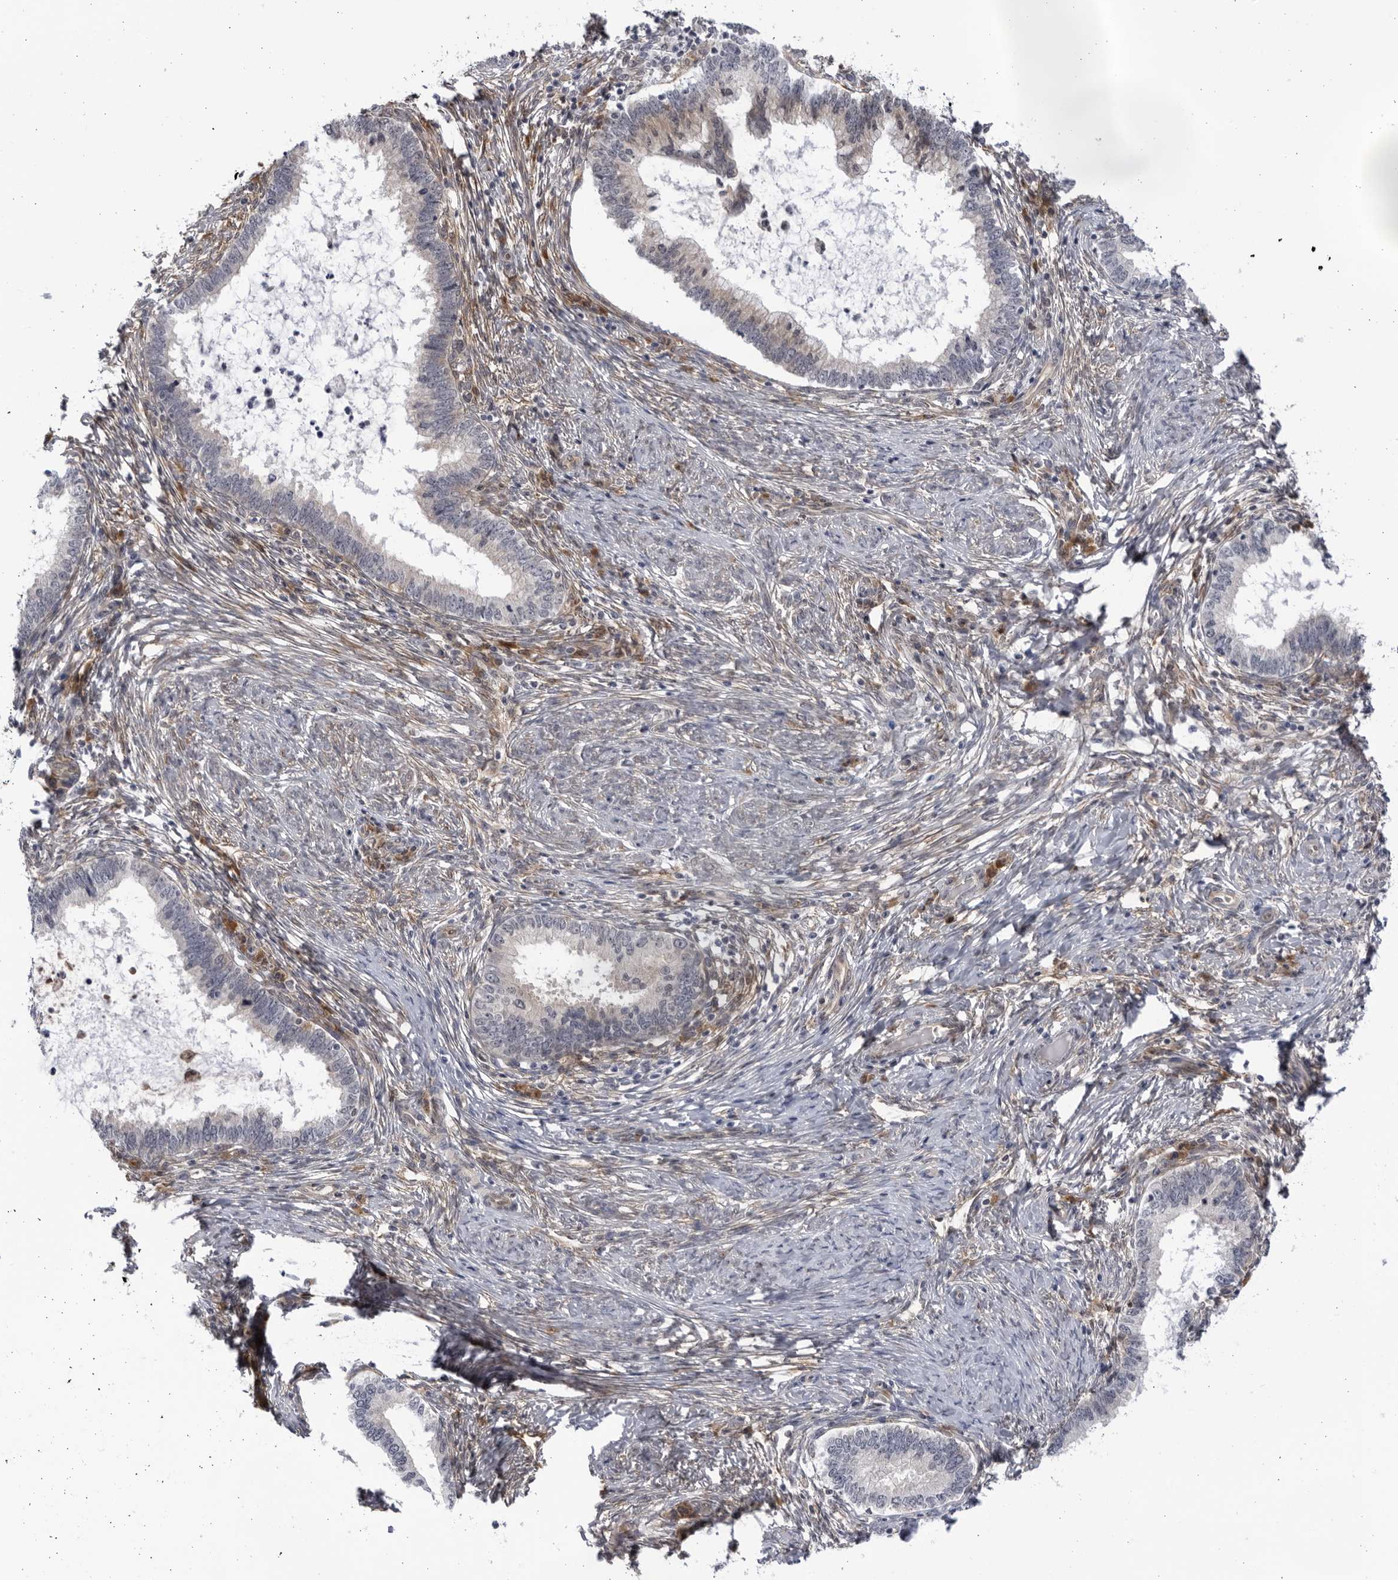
{"staining": {"intensity": "negative", "quantity": "none", "location": "none"}, "tissue": "cervical cancer", "cell_type": "Tumor cells", "image_type": "cancer", "snomed": [{"axis": "morphology", "description": "Adenocarcinoma, NOS"}, {"axis": "topography", "description": "Cervix"}], "caption": "Cervical cancer (adenocarcinoma) stained for a protein using immunohistochemistry reveals no positivity tumor cells.", "gene": "BMP2K", "patient": {"sex": "female", "age": 36}}